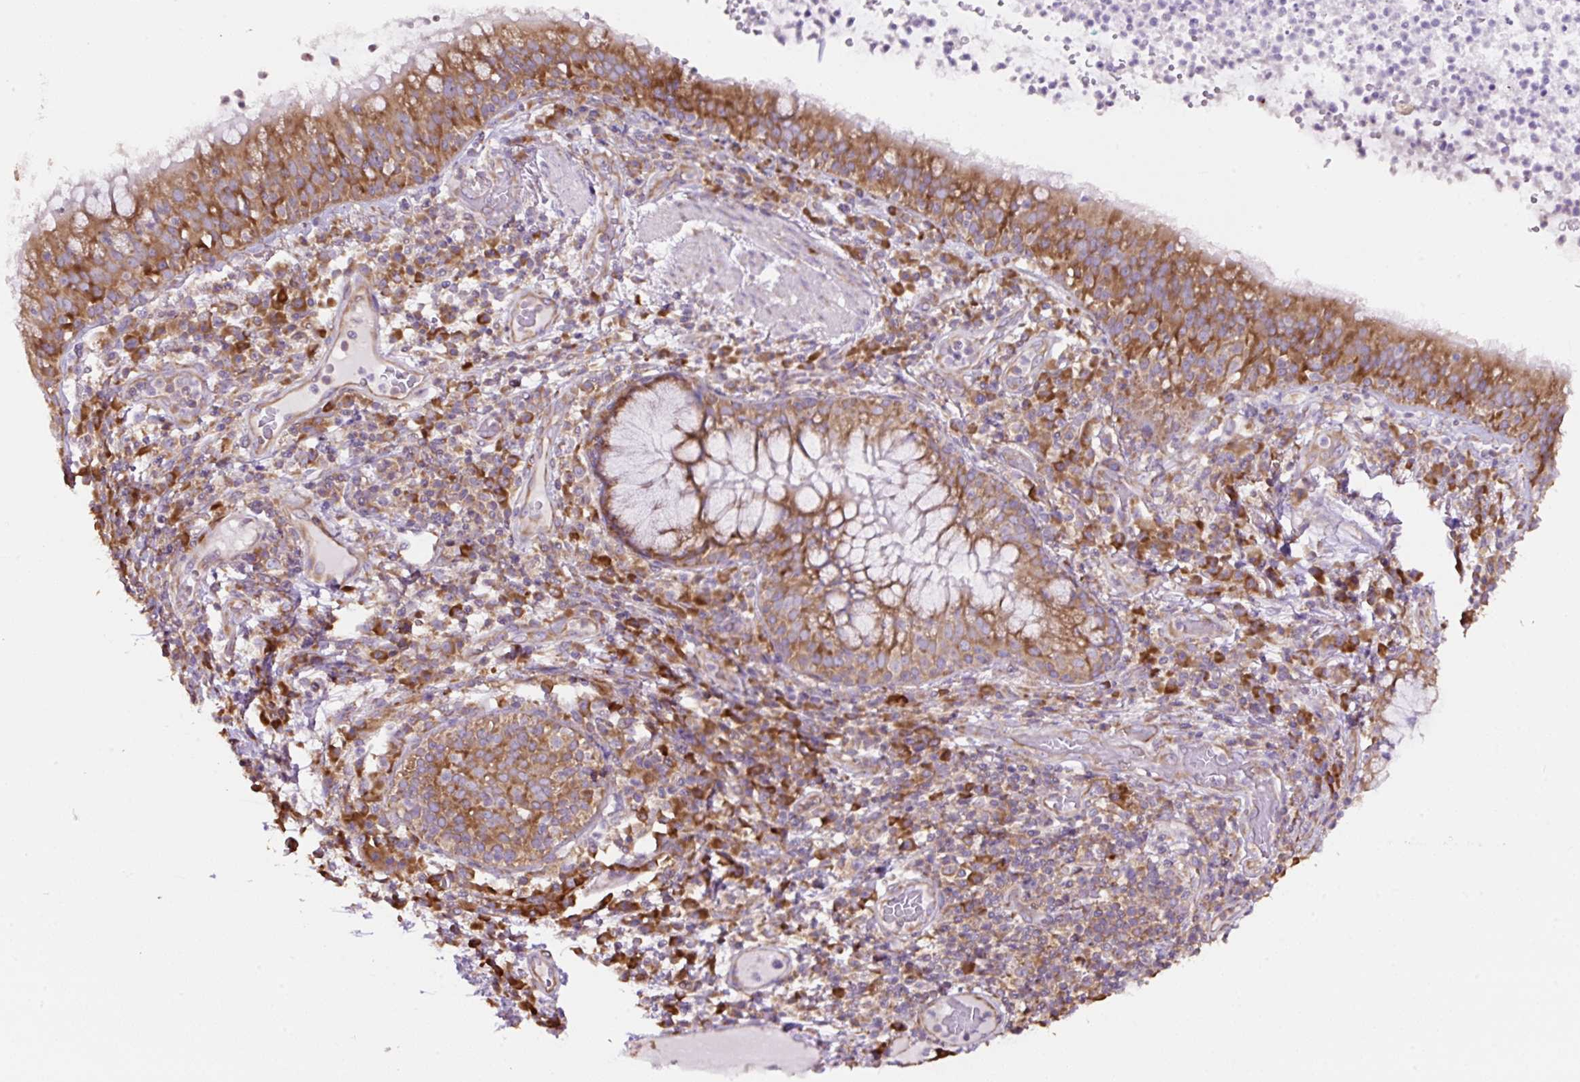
{"staining": {"intensity": "moderate", "quantity": ">75%", "location": "cytoplasmic/membranous"}, "tissue": "bronchus", "cell_type": "Respiratory epithelial cells", "image_type": "normal", "snomed": [{"axis": "morphology", "description": "Normal tissue, NOS"}, {"axis": "topography", "description": "Cartilage tissue"}, {"axis": "topography", "description": "Bronchus"}], "caption": "This micrograph displays unremarkable bronchus stained with immunohistochemistry to label a protein in brown. The cytoplasmic/membranous of respiratory epithelial cells show moderate positivity for the protein. Nuclei are counter-stained blue.", "gene": "RPS23", "patient": {"sex": "male", "age": 56}}